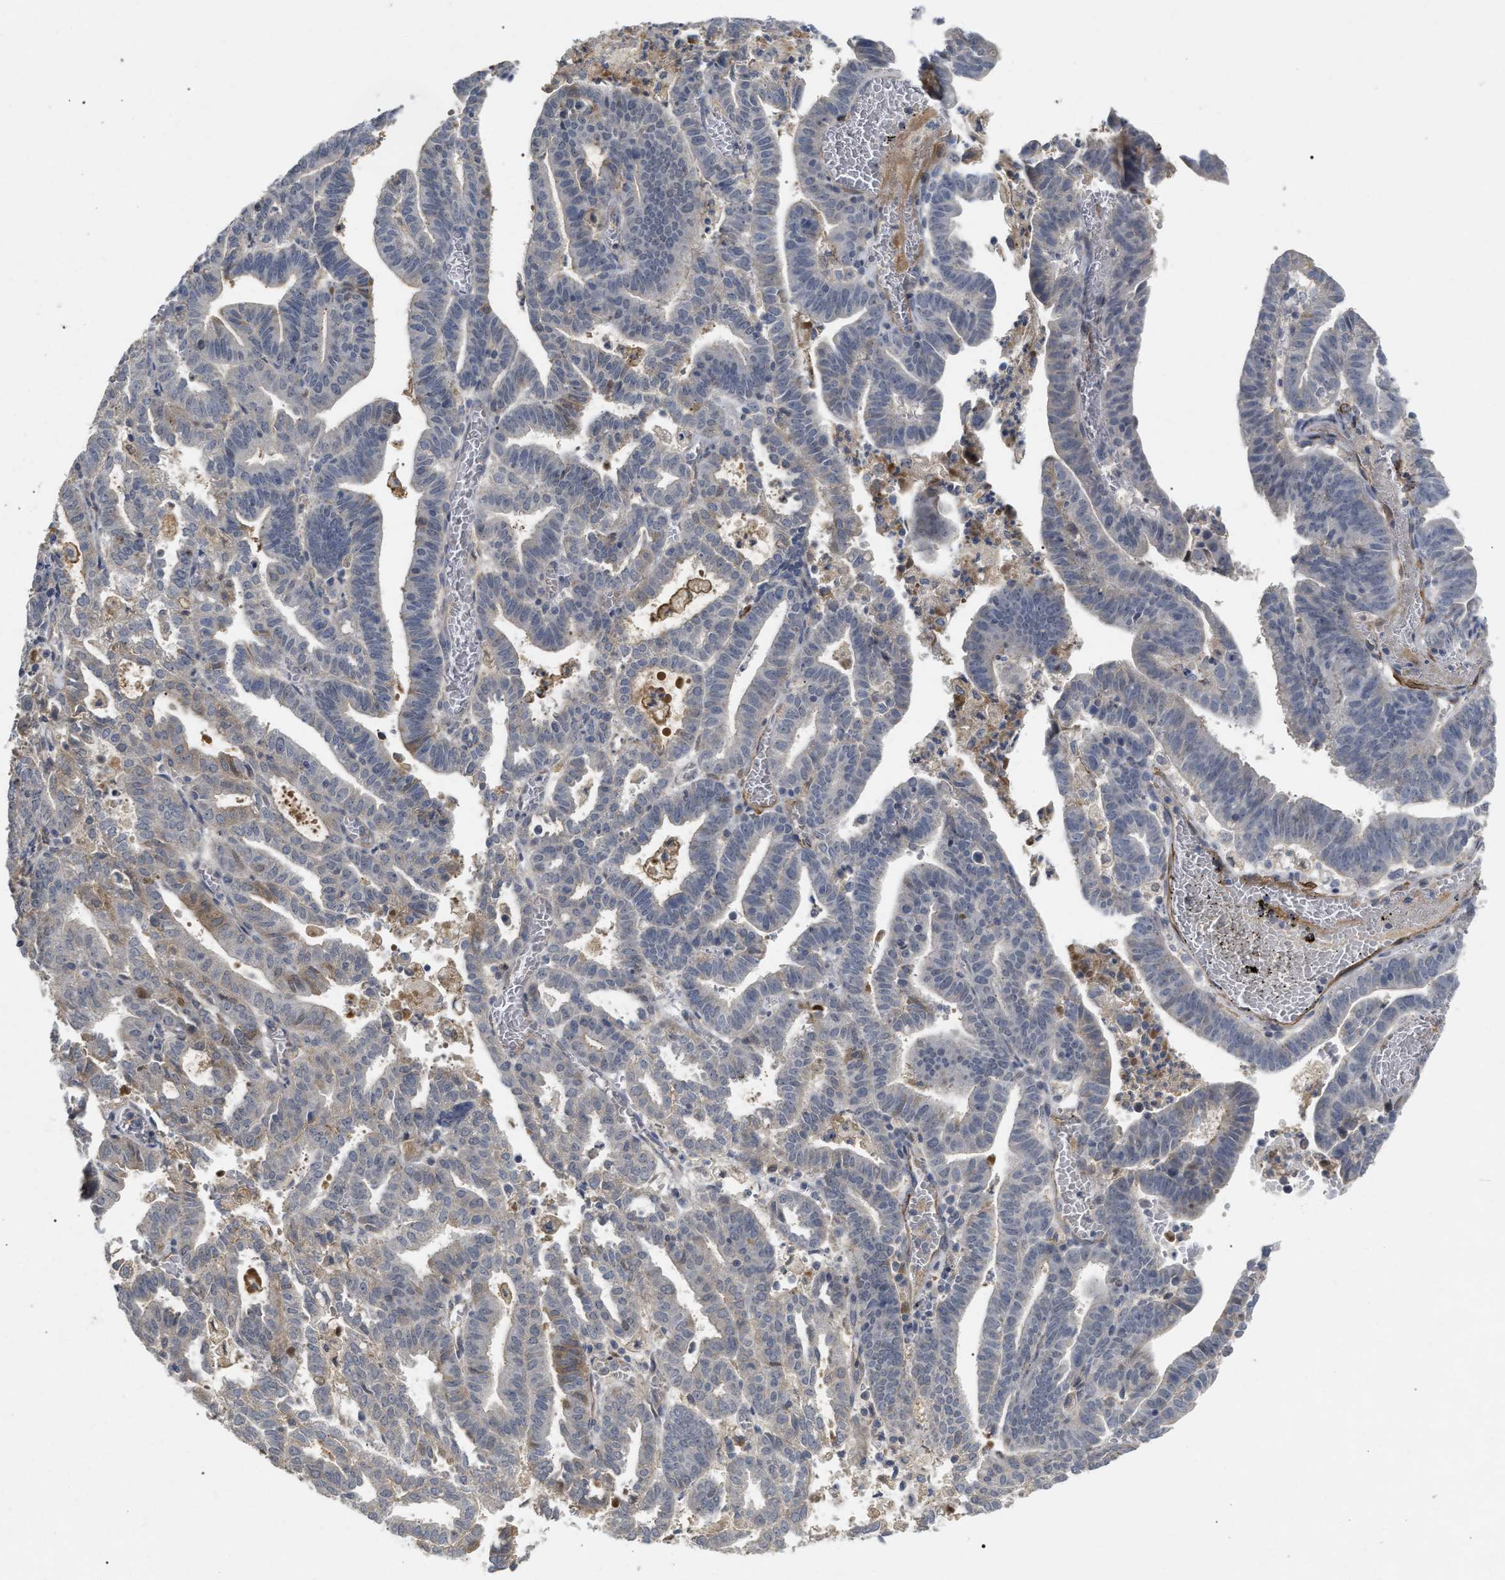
{"staining": {"intensity": "negative", "quantity": "none", "location": "none"}, "tissue": "endometrial cancer", "cell_type": "Tumor cells", "image_type": "cancer", "snomed": [{"axis": "morphology", "description": "Adenocarcinoma, NOS"}, {"axis": "topography", "description": "Uterus"}], "caption": "High magnification brightfield microscopy of endometrial adenocarcinoma stained with DAB (3,3'-diaminobenzidine) (brown) and counterstained with hematoxylin (blue): tumor cells show no significant expression.", "gene": "ST6GALNAC6", "patient": {"sex": "female", "age": 83}}